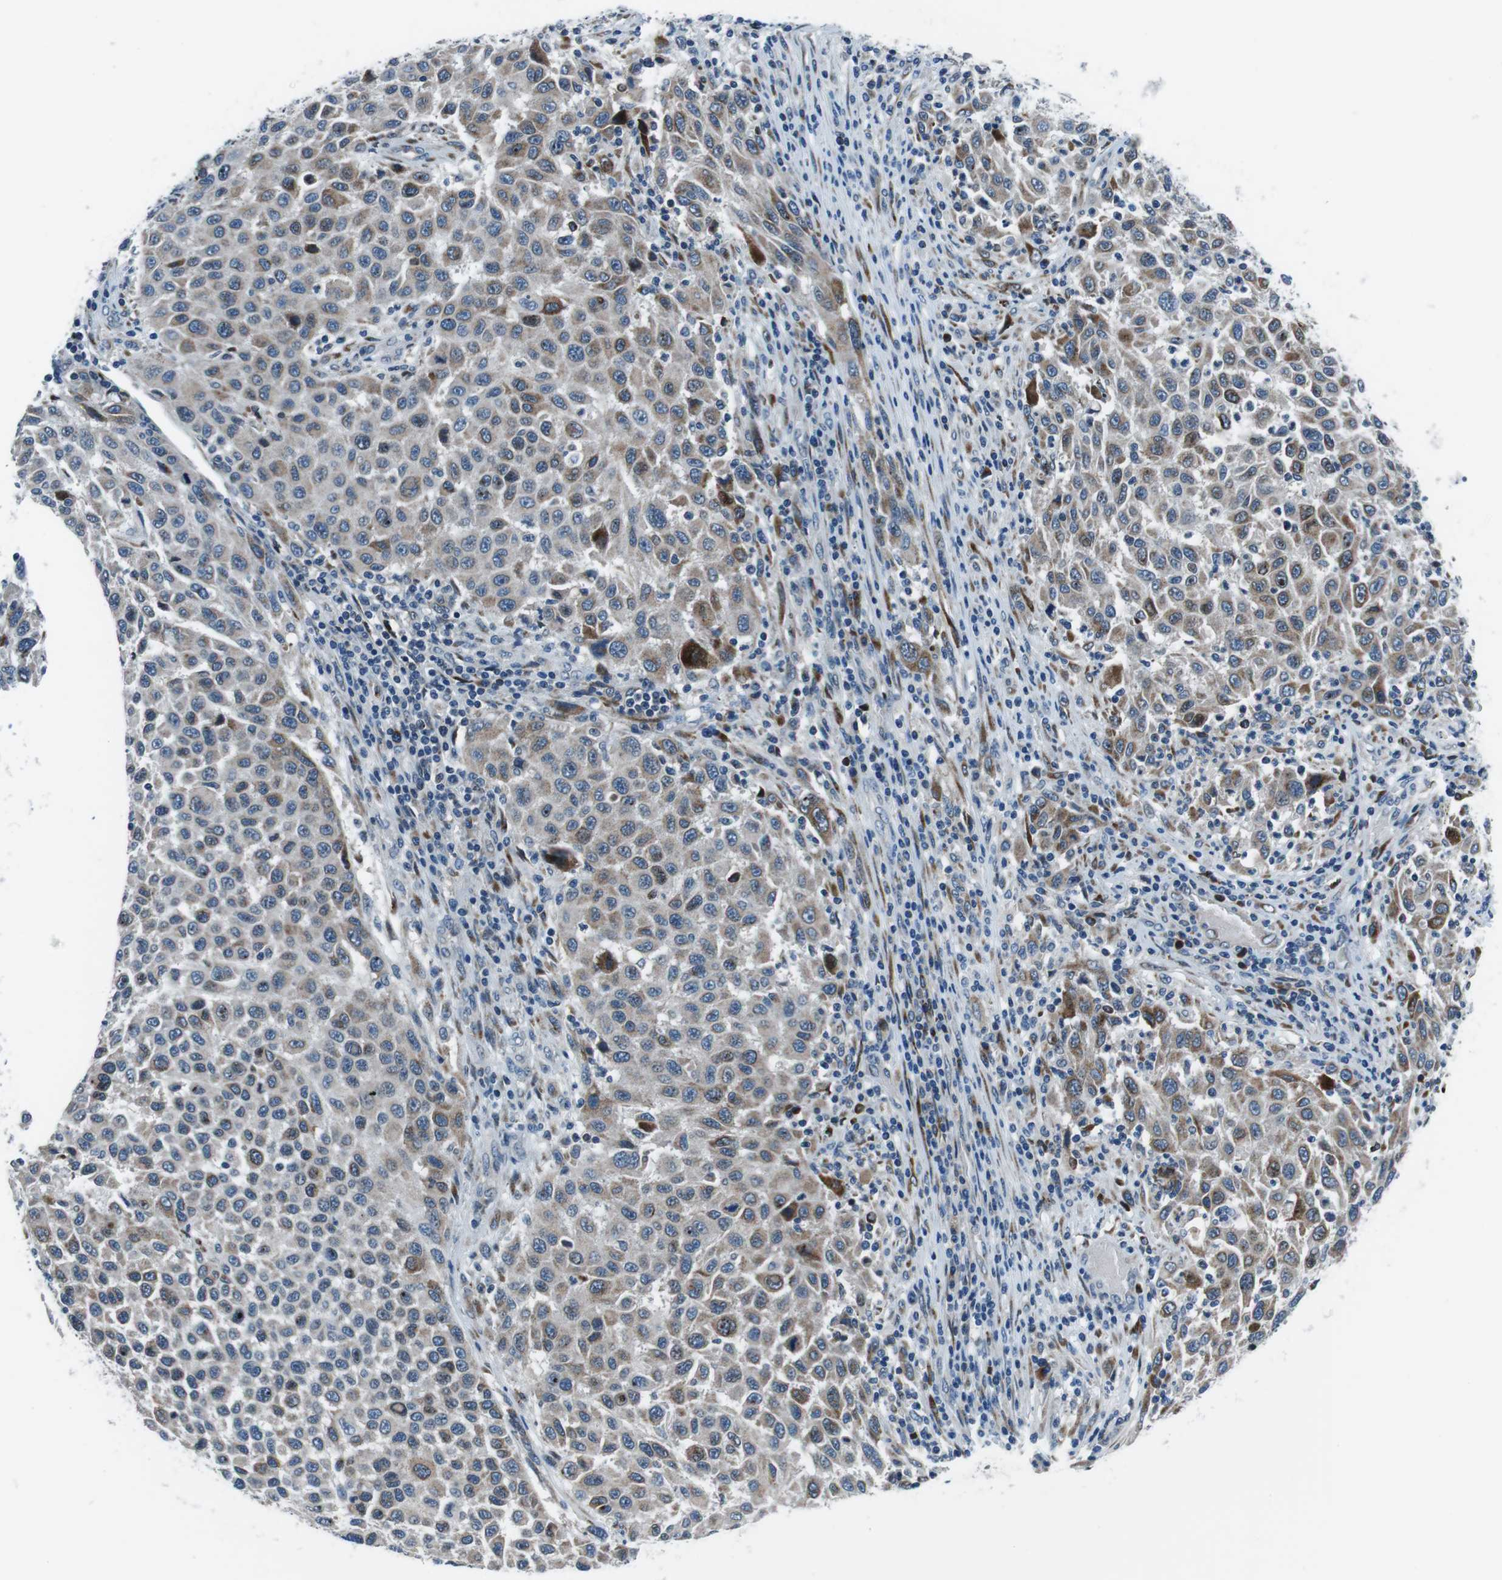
{"staining": {"intensity": "weak", "quantity": "25%-75%", "location": "cytoplasmic/membranous"}, "tissue": "melanoma", "cell_type": "Tumor cells", "image_type": "cancer", "snomed": [{"axis": "morphology", "description": "Malignant melanoma, Metastatic site"}, {"axis": "topography", "description": "Lymph node"}], "caption": "About 25%-75% of tumor cells in malignant melanoma (metastatic site) demonstrate weak cytoplasmic/membranous protein positivity as visualized by brown immunohistochemical staining.", "gene": "NUCB2", "patient": {"sex": "male", "age": 61}}